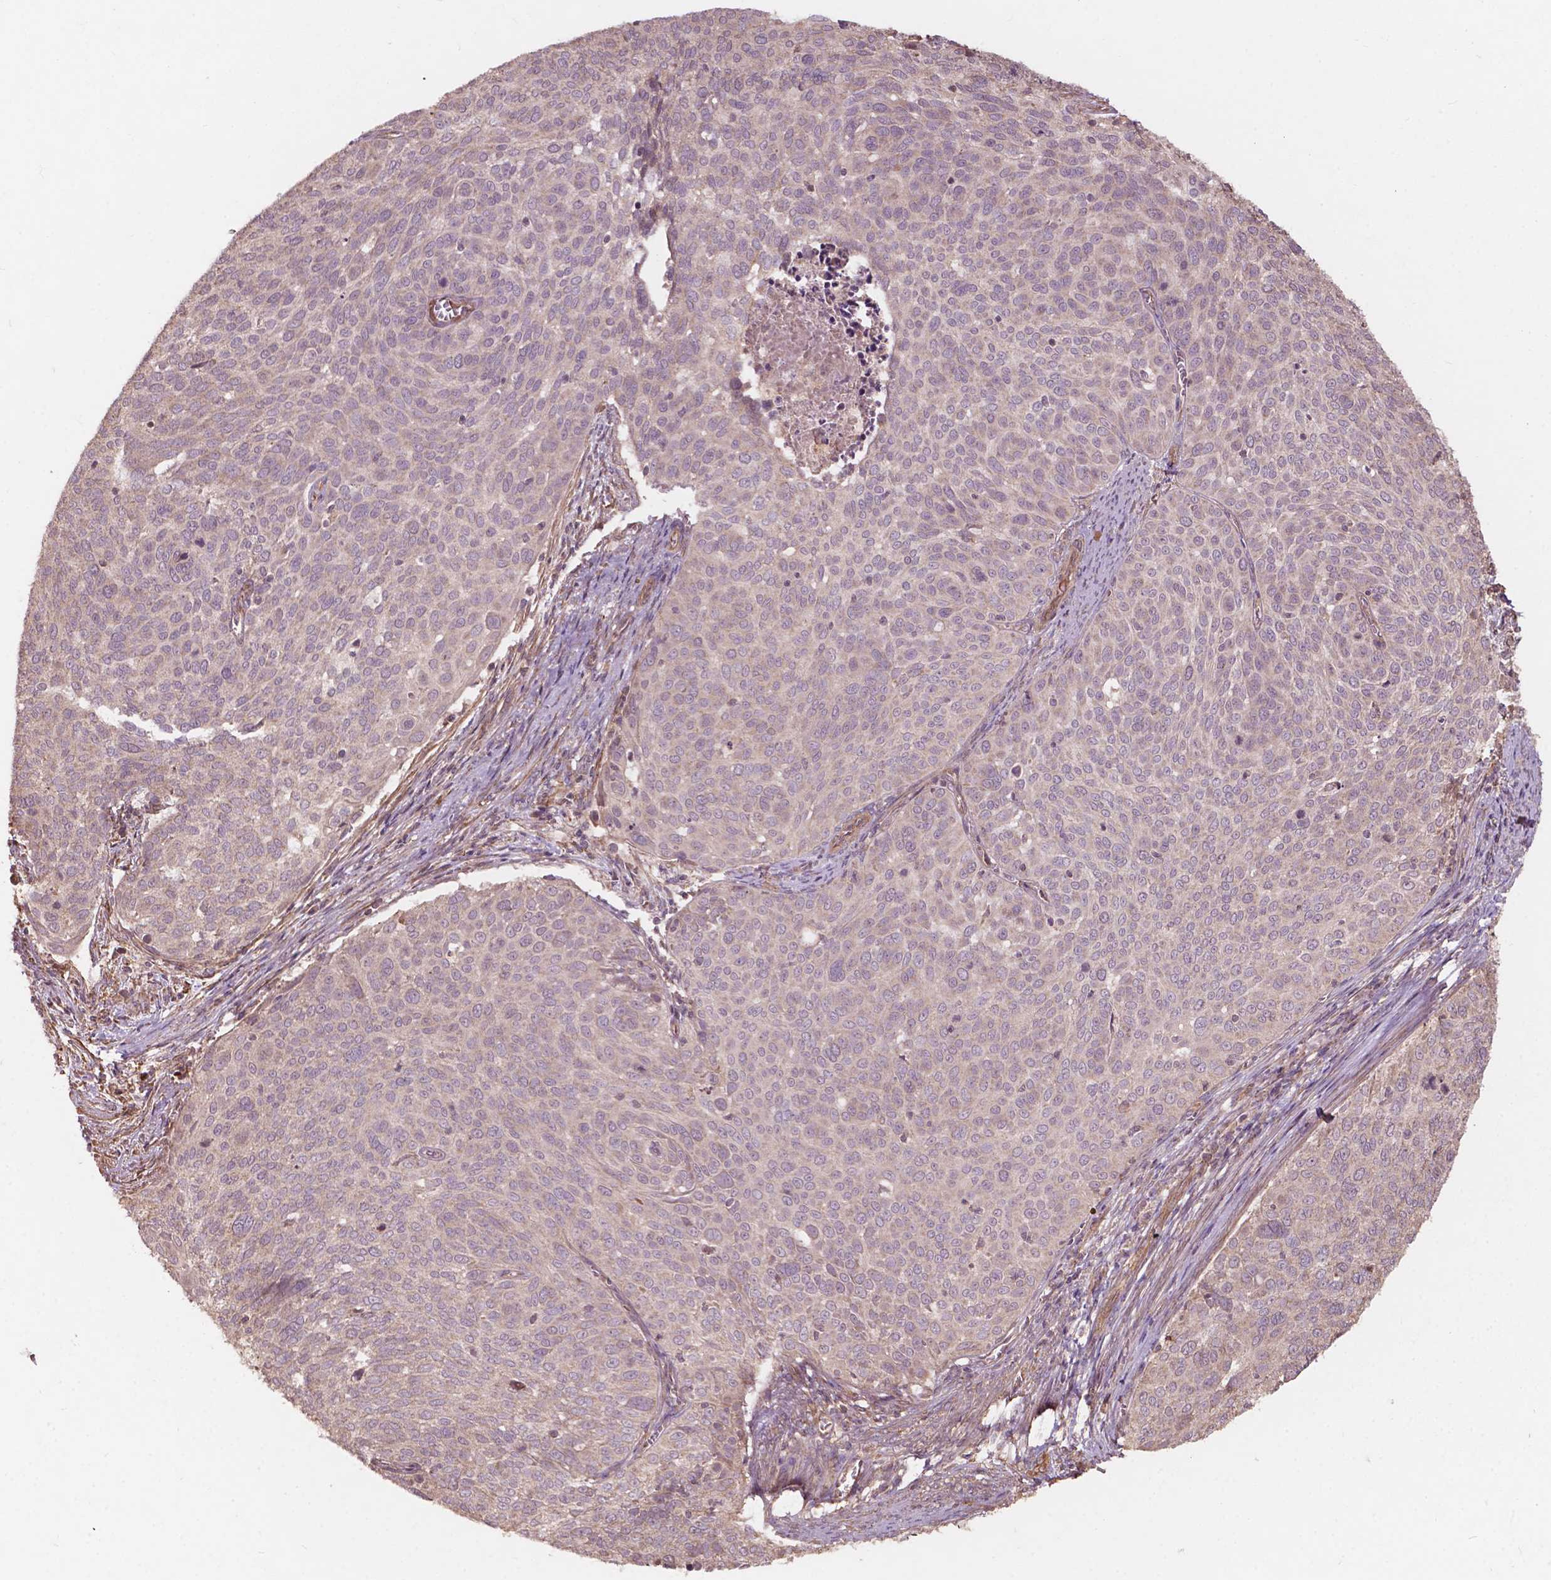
{"staining": {"intensity": "weak", "quantity": "<25%", "location": "cytoplasmic/membranous"}, "tissue": "cervical cancer", "cell_type": "Tumor cells", "image_type": "cancer", "snomed": [{"axis": "morphology", "description": "Squamous cell carcinoma, NOS"}, {"axis": "topography", "description": "Cervix"}], "caption": "An immunohistochemistry (IHC) photomicrograph of cervical squamous cell carcinoma is shown. There is no staining in tumor cells of cervical squamous cell carcinoma.", "gene": "CDC42BPA", "patient": {"sex": "female", "age": 39}}